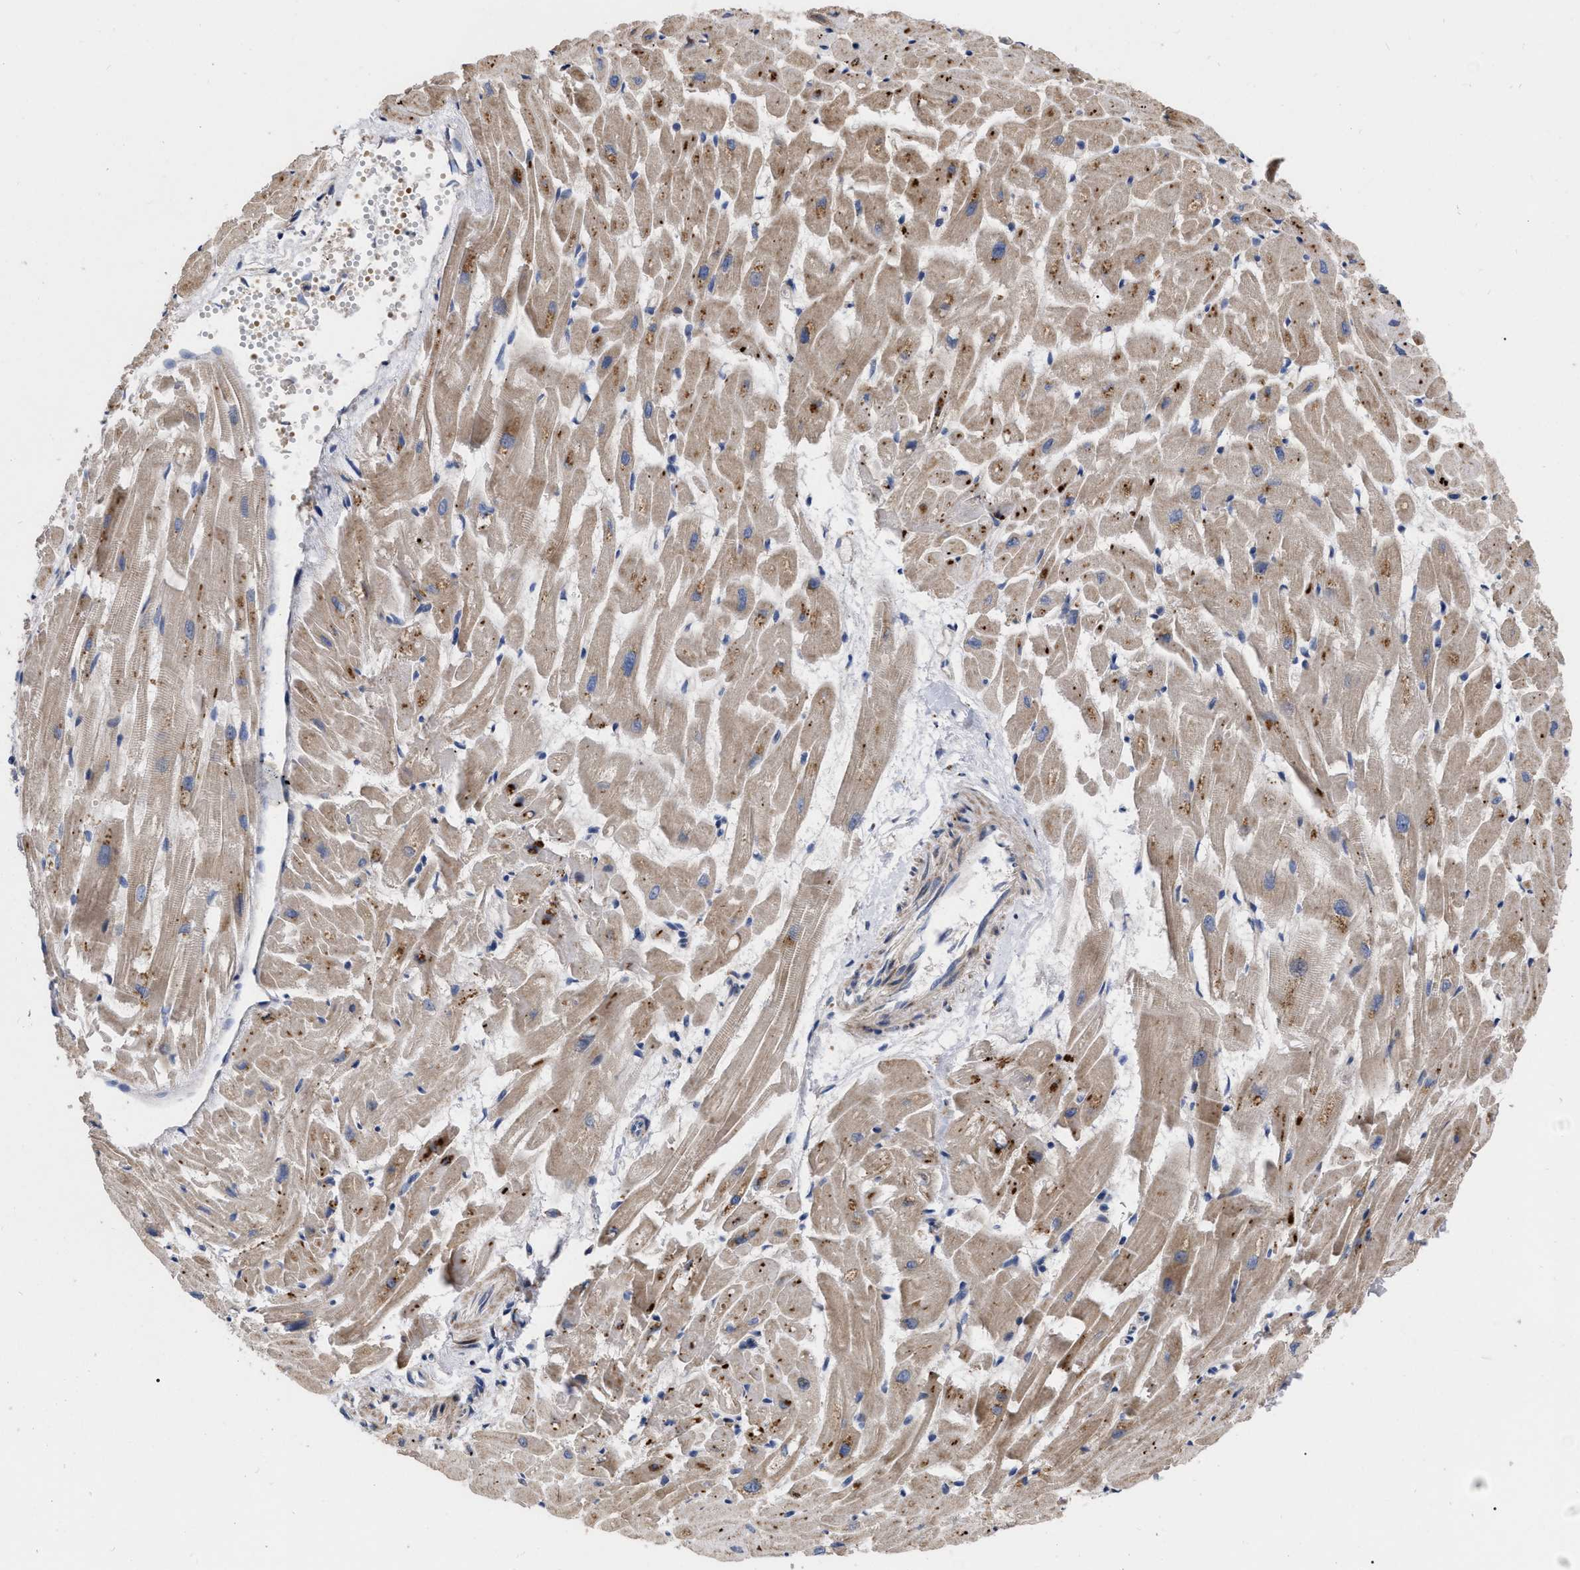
{"staining": {"intensity": "moderate", "quantity": ">75%", "location": "cytoplasmic/membranous"}, "tissue": "heart muscle", "cell_type": "Cardiomyocytes", "image_type": "normal", "snomed": [{"axis": "morphology", "description": "Normal tissue, NOS"}, {"axis": "topography", "description": "Heart"}], "caption": "Moderate cytoplasmic/membranous positivity is seen in about >75% of cardiomyocytes in unremarkable heart muscle. The protein of interest is shown in brown color, while the nuclei are stained blue.", "gene": "MLST8", "patient": {"sex": "female", "age": 19}}